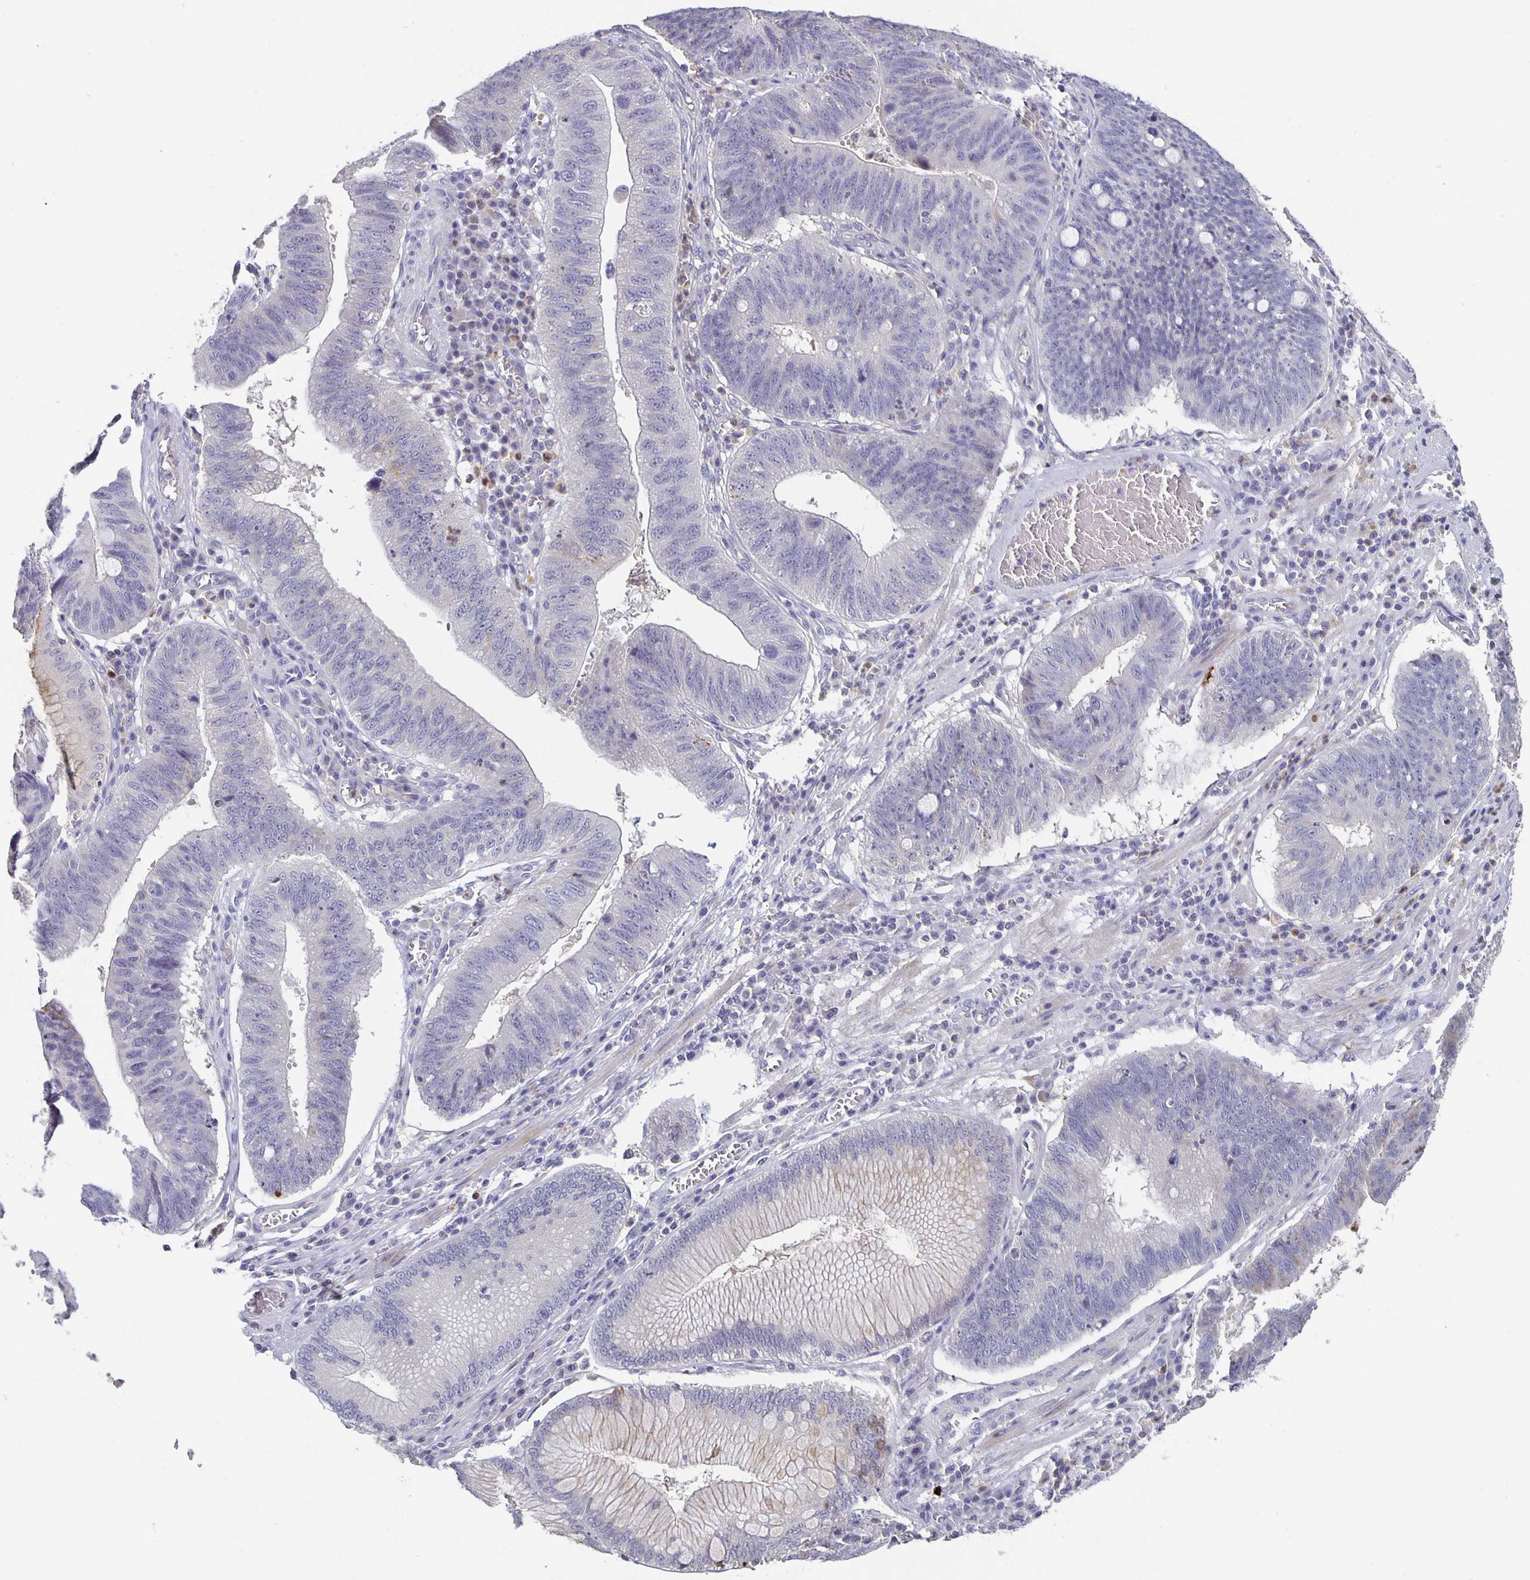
{"staining": {"intensity": "negative", "quantity": "none", "location": "none"}, "tissue": "stomach cancer", "cell_type": "Tumor cells", "image_type": "cancer", "snomed": [{"axis": "morphology", "description": "Adenocarcinoma, NOS"}, {"axis": "topography", "description": "Stomach"}], "caption": "Immunohistochemical staining of human stomach cancer (adenocarcinoma) displays no significant positivity in tumor cells. (DAB (3,3'-diaminobenzidine) immunohistochemistry with hematoxylin counter stain).", "gene": "GDF15", "patient": {"sex": "male", "age": 59}}